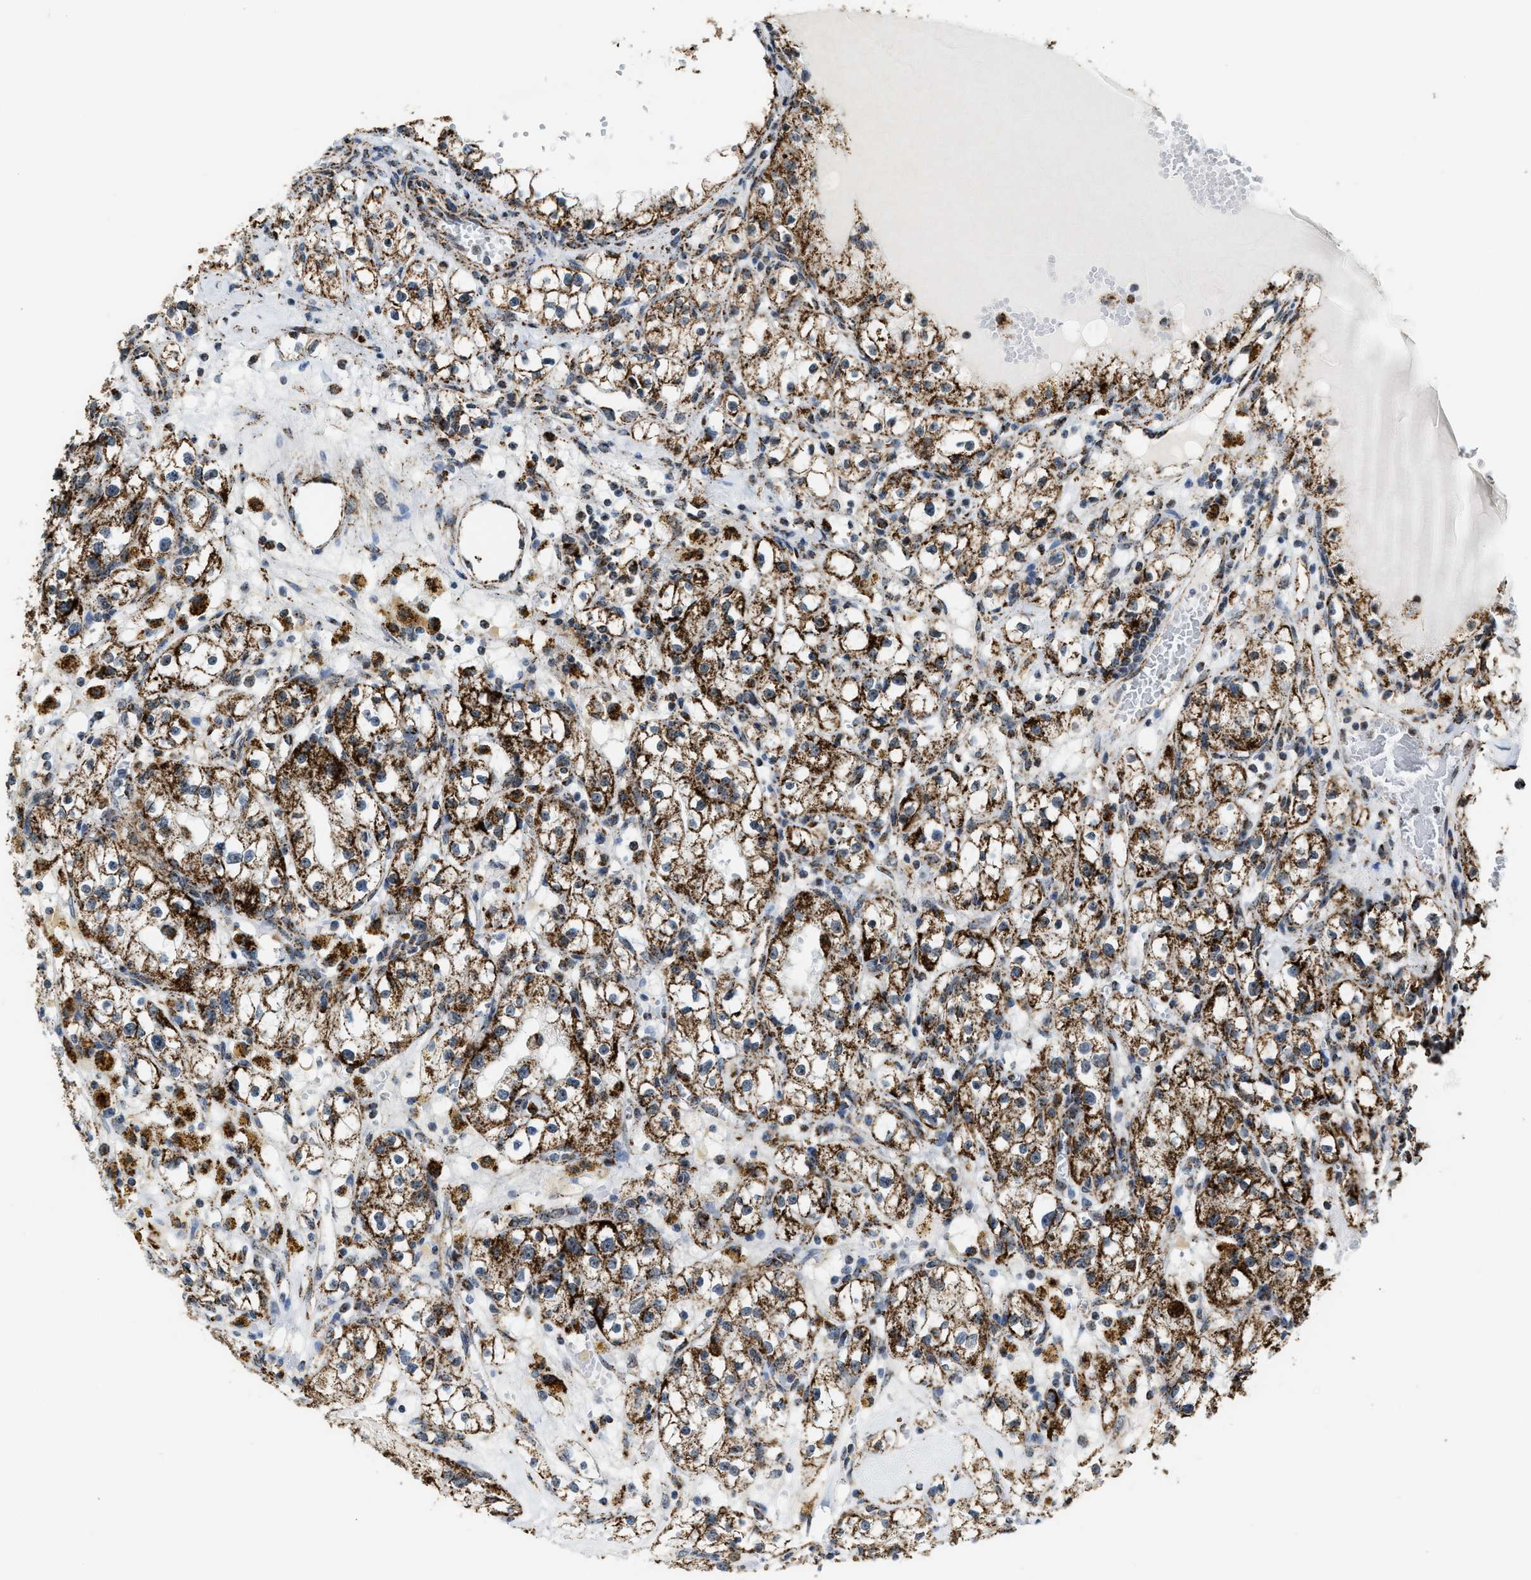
{"staining": {"intensity": "moderate", "quantity": ">75%", "location": "cytoplasmic/membranous"}, "tissue": "renal cancer", "cell_type": "Tumor cells", "image_type": "cancer", "snomed": [{"axis": "morphology", "description": "Adenocarcinoma, NOS"}, {"axis": "topography", "description": "Kidney"}], "caption": "Protein expression analysis of renal cancer reveals moderate cytoplasmic/membranous positivity in approximately >75% of tumor cells.", "gene": "HIBADH", "patient": {"sex": "male", "age": 56}}